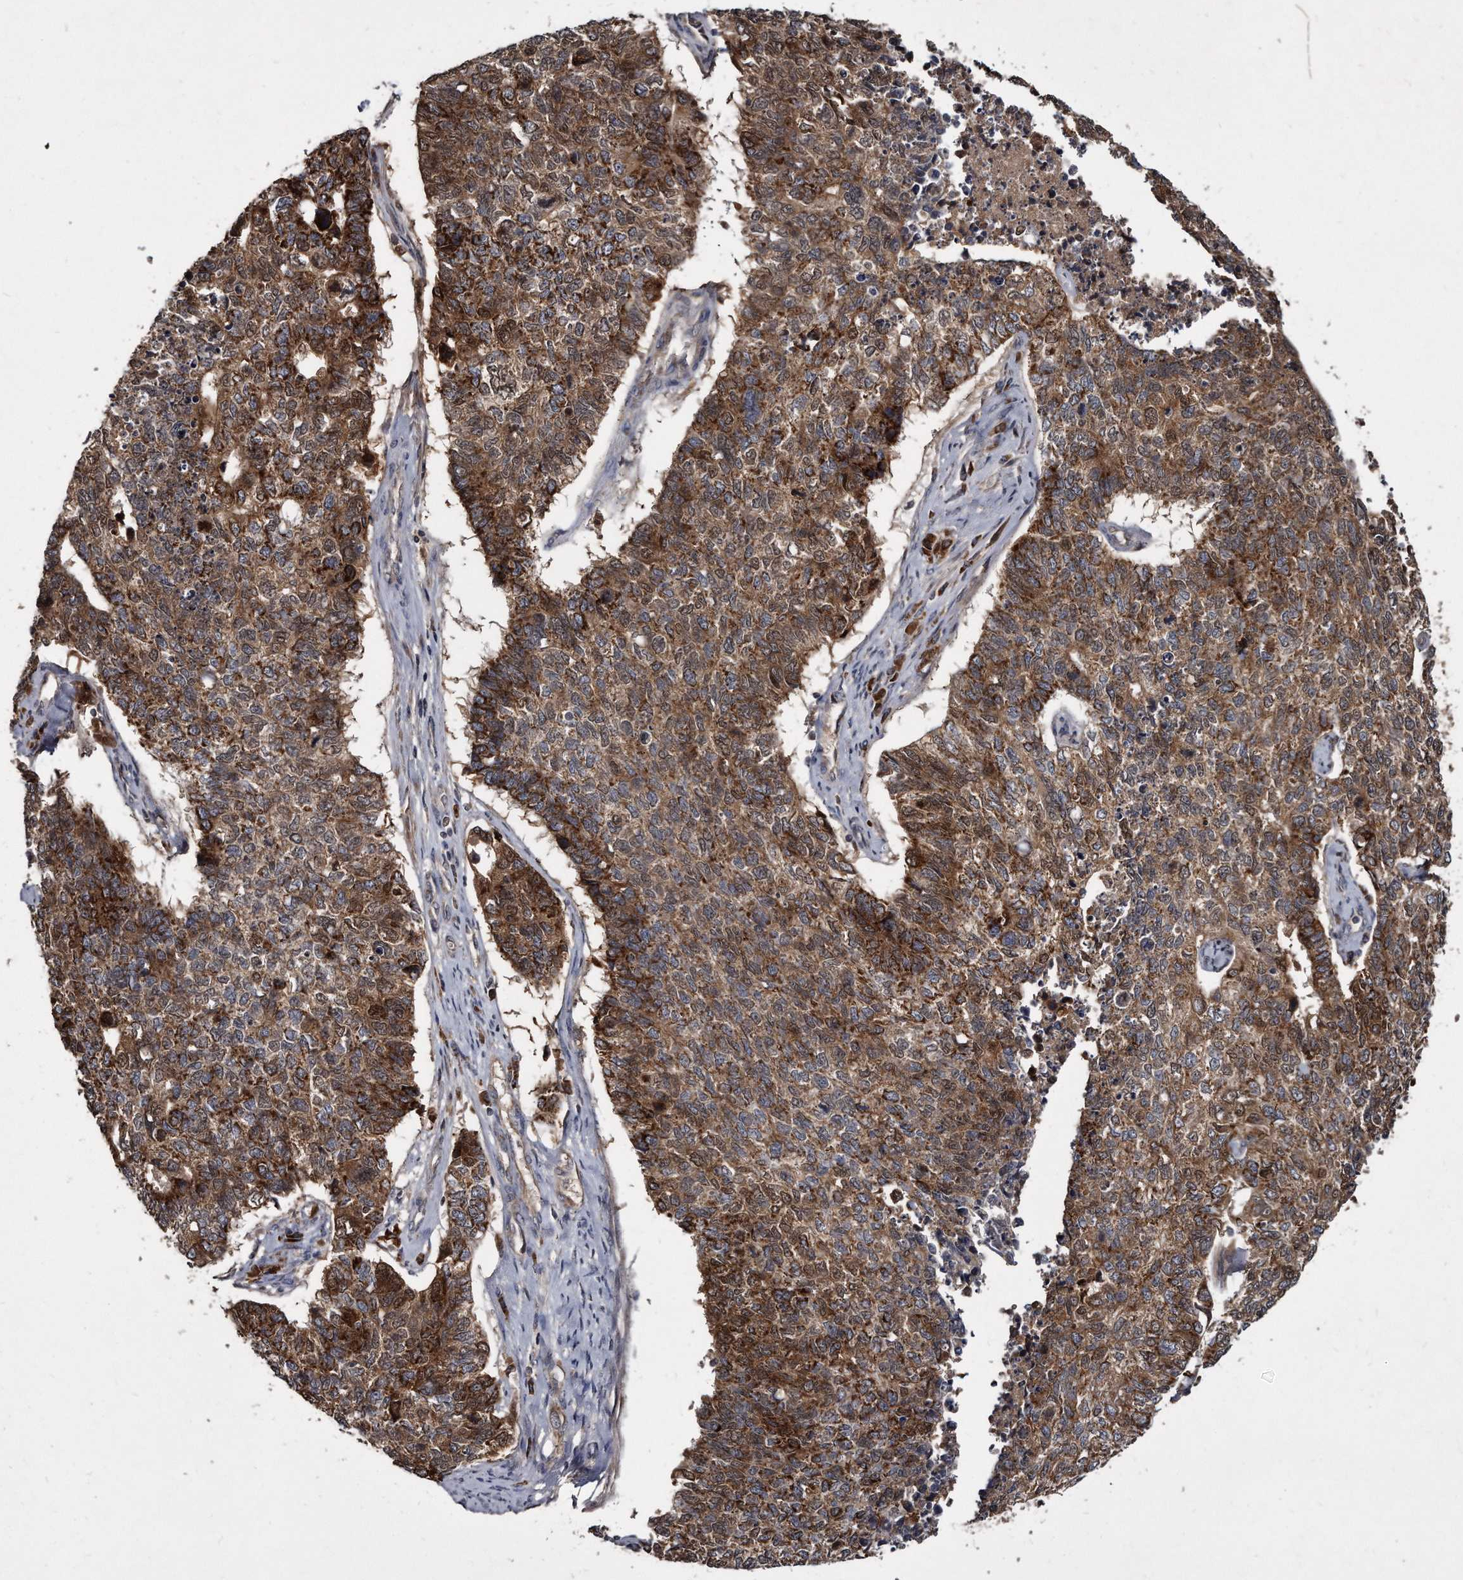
{"staining": {"intensity": "strong", "quantity": ">75%", "location": "cytoplasmic/membranous"}, "tissue": "cervical cancer", "cell_type": "Tumor cells", "image_type": "cancer", "snomed": [{"axis": "morphology", "description": "Squamous cell carcinoma, NOS"}, {"axis": "topography", "description": "Cervix"}], "caption": "Immunohistochemical staining of cervical squamous cell carcinoma shows strong cytoplasmic/membranous protein positivity in about >75% of tumor cells.", "gene": "FAM136A", "patient": {"sex": "female", "age": 63}}